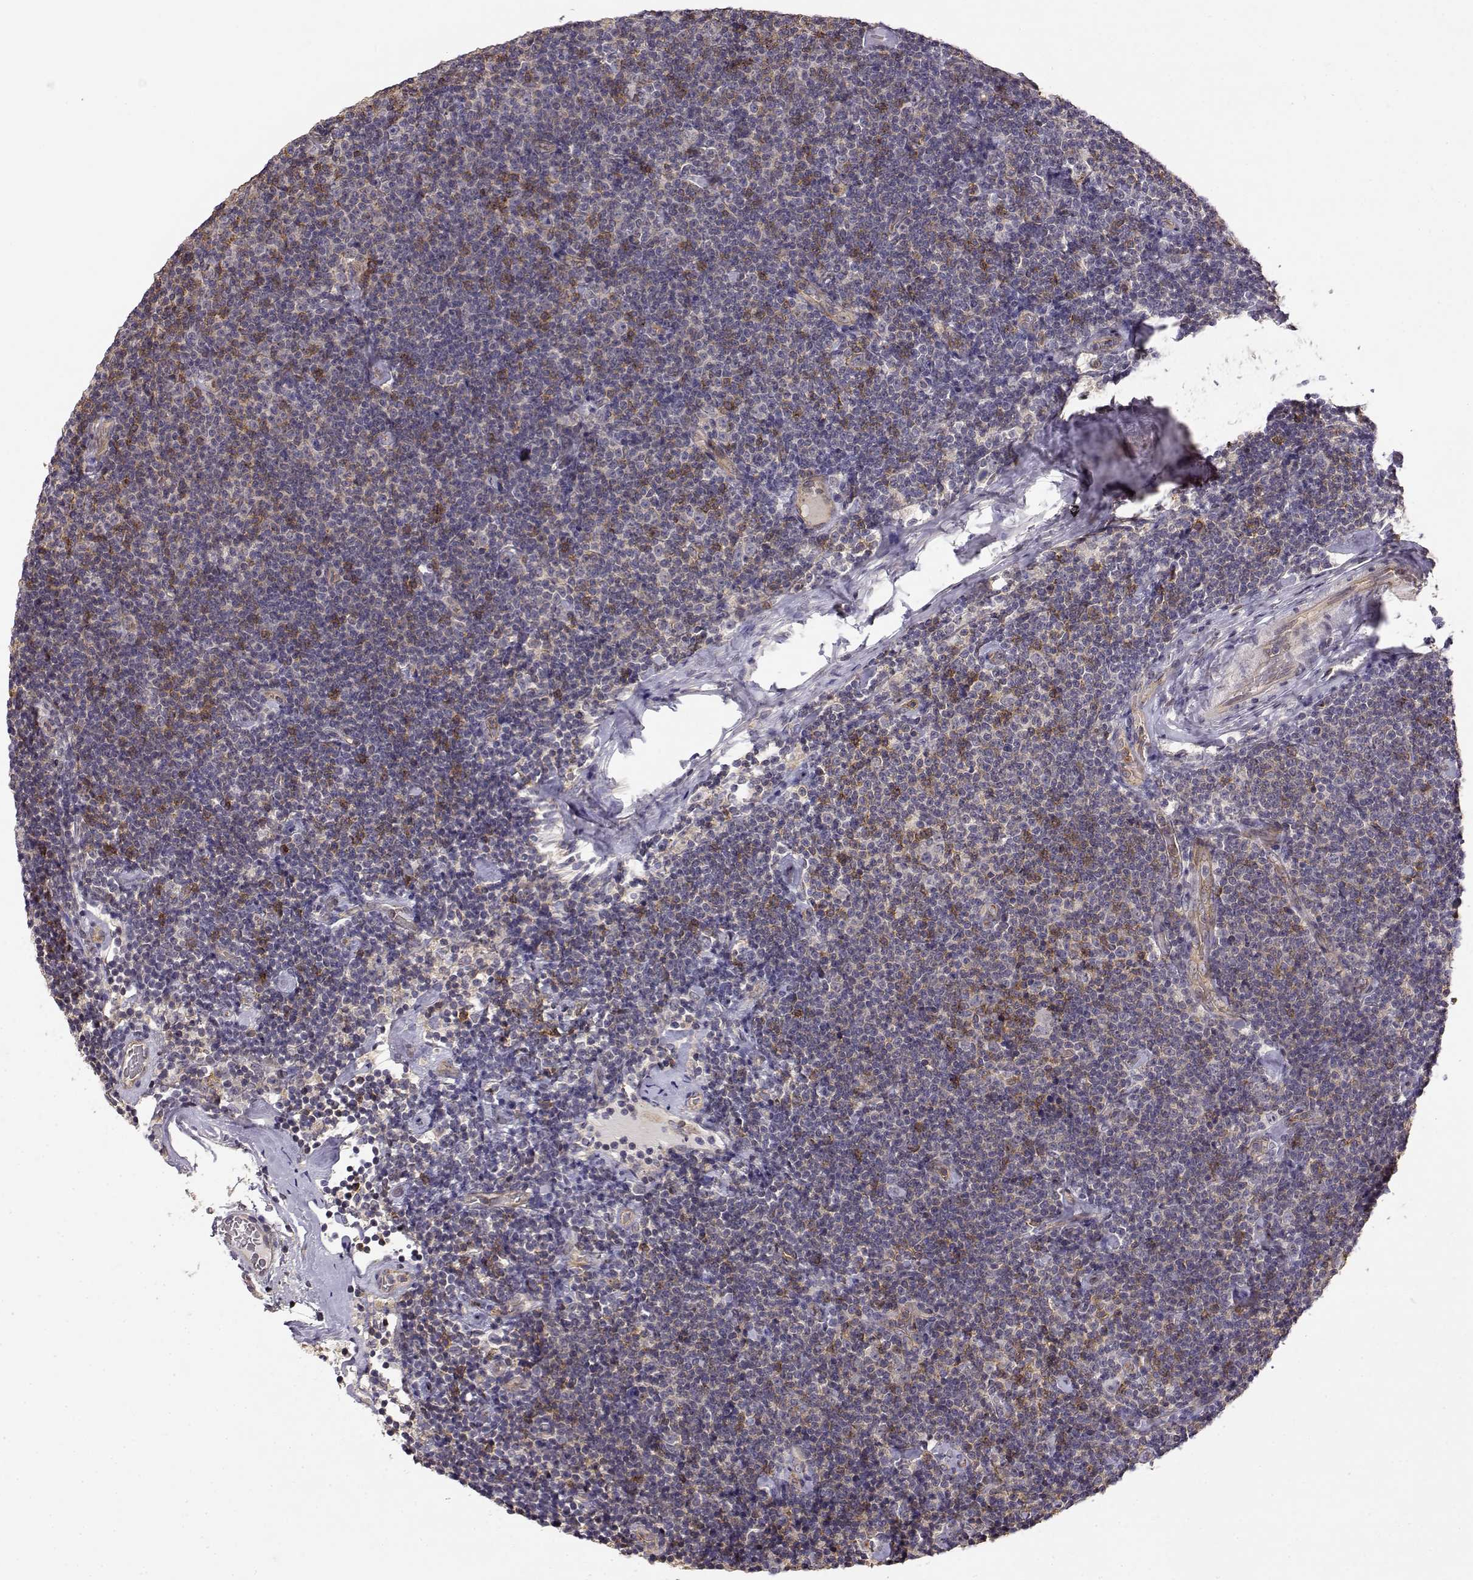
{"staining": {"intensity": "moderate", "quantity": "<25%", "location": "cytoplasmic/membranous"}, "tissue": "lymphoma", "cell_type": "Tumor cells", "image_type": "cancer", "snomed": [{"axis": "morphology", "description": "Malignant lymphoma, non-Hodgkin's type, Low grade"}, {"axis": "topography", "description": "Lymph node"}], "caption": "A histopathology image showing moderate cytoplasmic/membranous expression in about <25% of tumor cells in low-grade malignant lymphoma, non-Hodgkin's type, as visualized by brown immunohistochemical staining.", "gene": "IFITM1", "patient": {"sex": "male", "age": 81}}